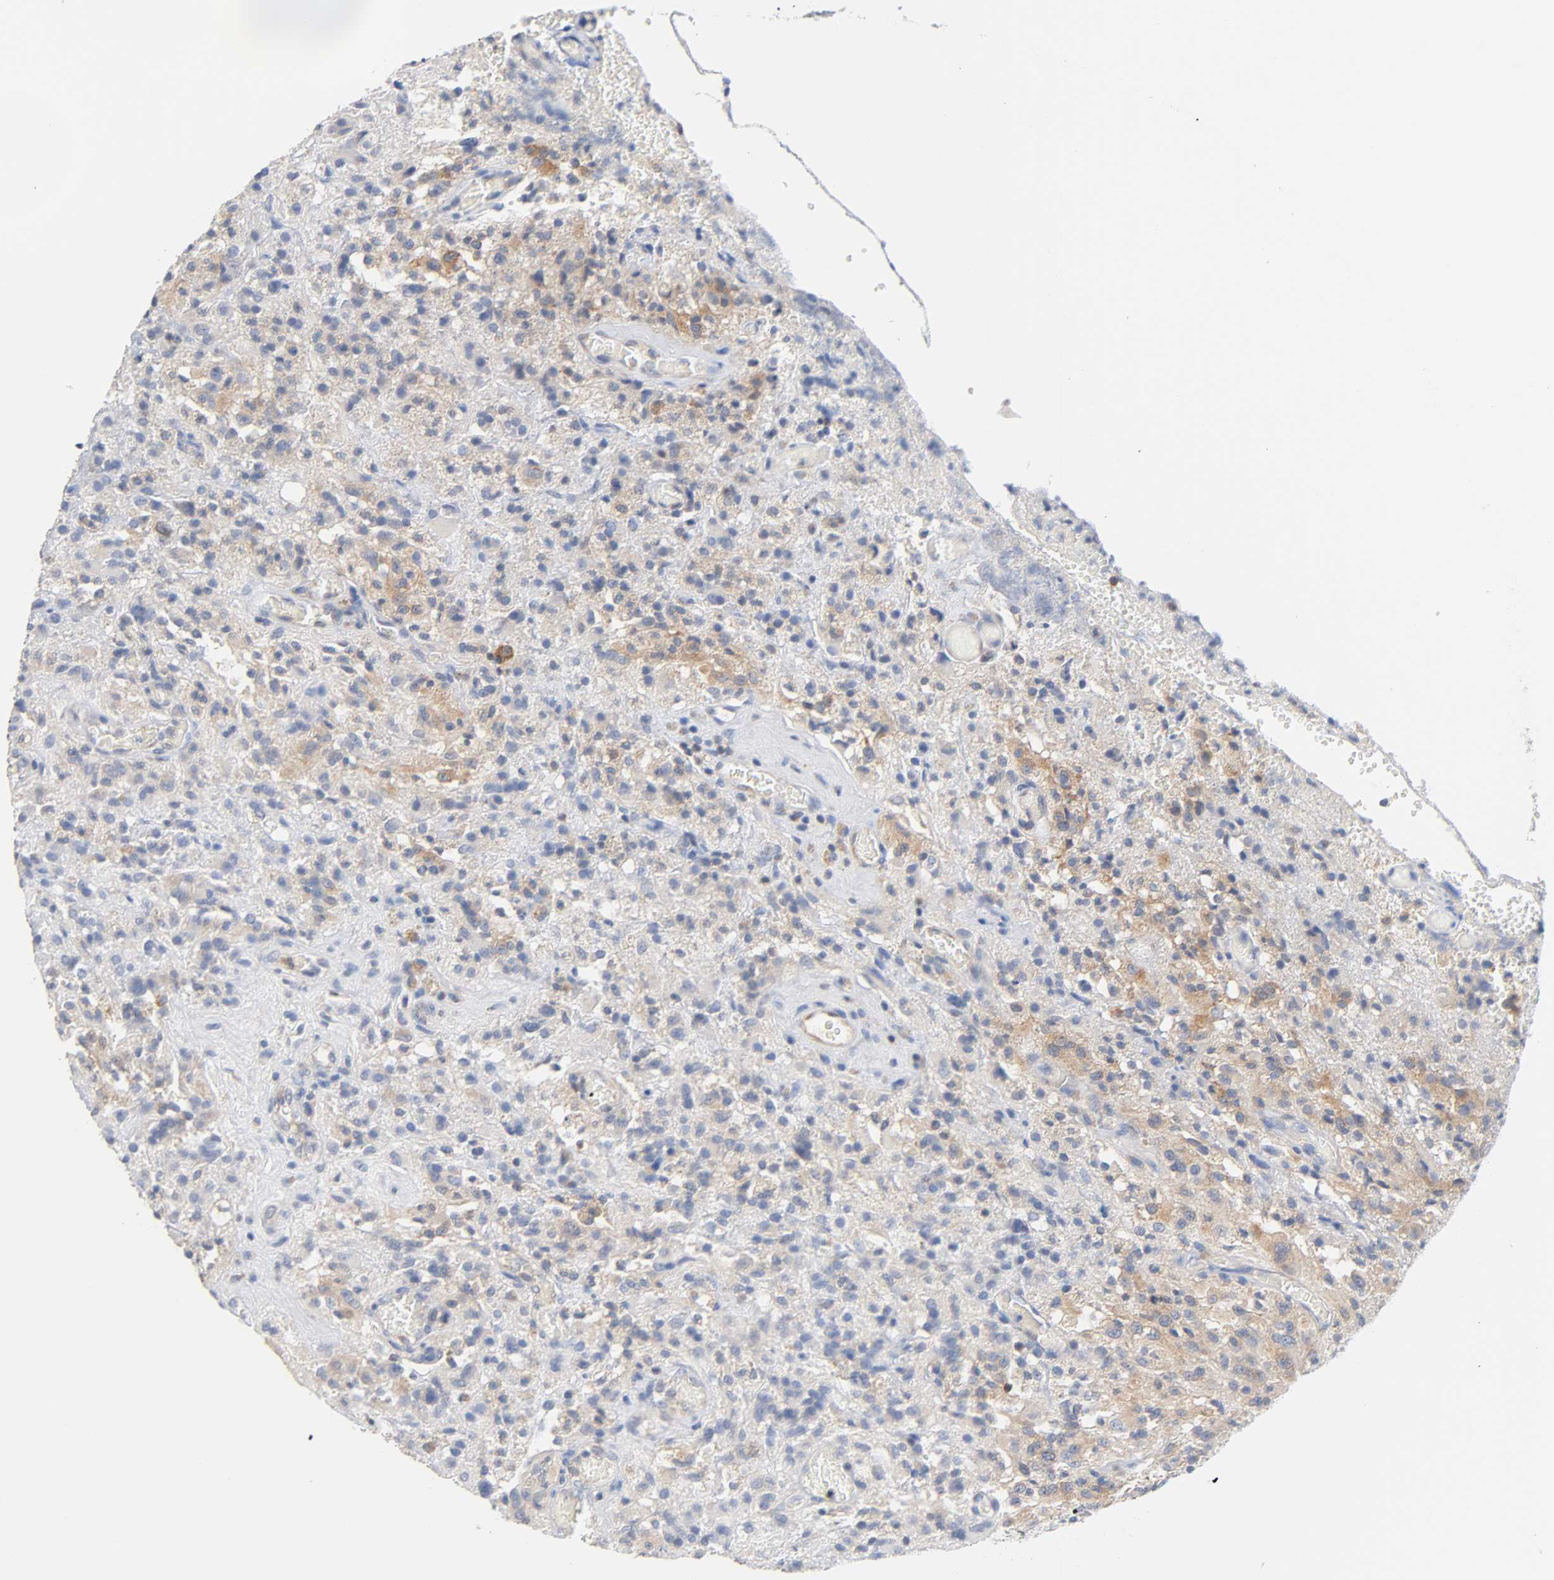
{"staining": {"intensity": "moderate", "quantity": "25%-75%", "location": "cytoplasmic/membranous"}, "tissue": "glioma", "cell_type": "Tumor cells", "image_type": "cancer", "snomed": [{"axis": "morphology", "description": "Normal tissue, NOS"}, {"axis": "morphology", "description": "Glioma, malignant, High grade"}, {"axis": "topography", "description": "Cerebral cortex"}], "caption": "An IHC image of tumor tissue is shown. Protein staining in brown highlights moderate cytoplasmic/membranous positivity in glioma within tumor cells.", "gene": "MALT1", "patient": {"sex": "male", "age": 56}}